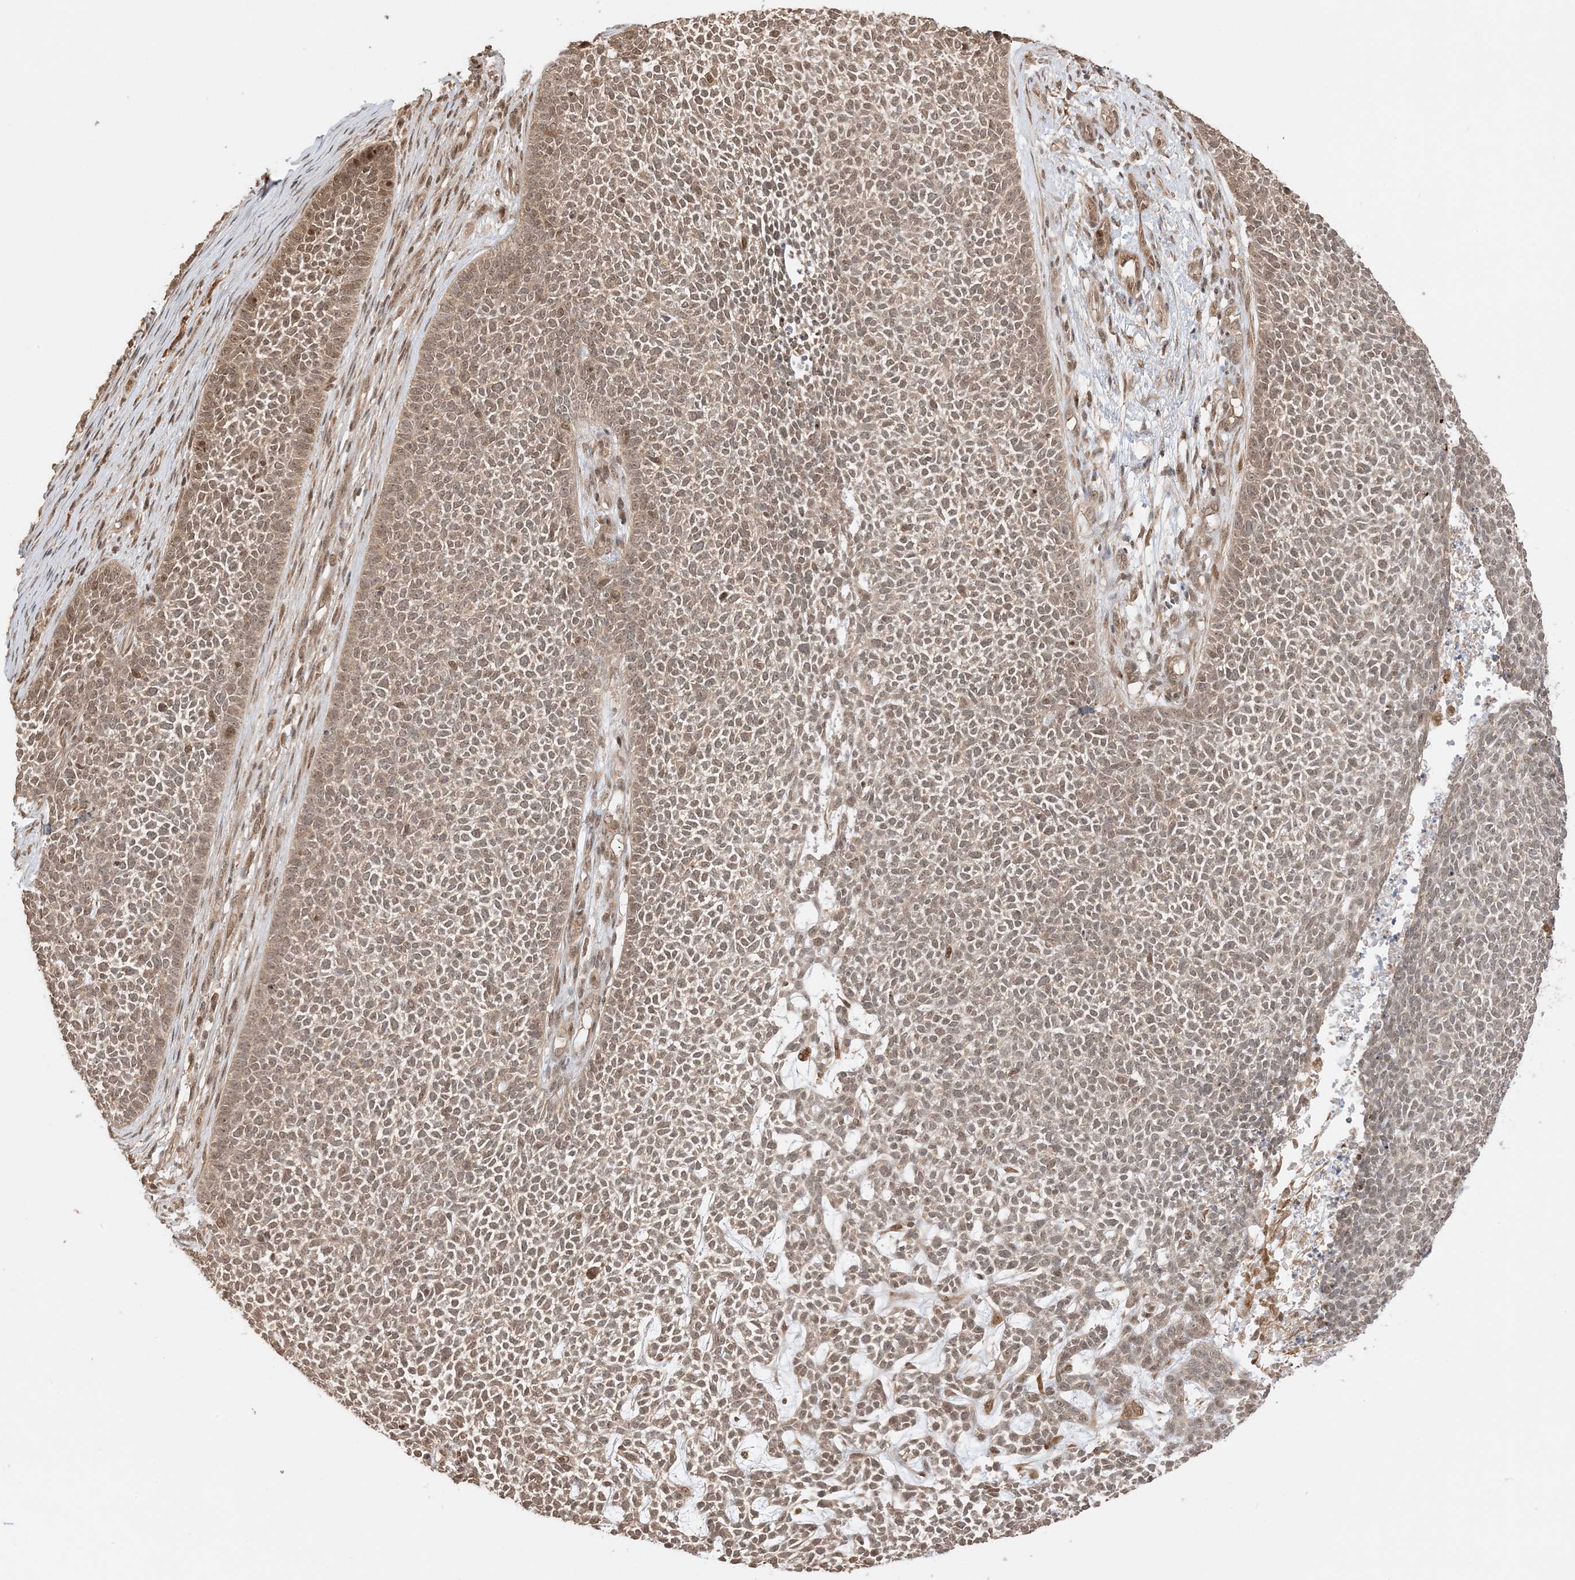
{"staining": {"intensity": "weak", "quantity": "25%-75%", "location": "nuclear"}, "tissue": "skin cancer", "cell_type": "Tumor cells", "image_type": "cancer", "snomed": [{"axis": "morphology", "description": "Basal cell carcinoma"}, {"axis": "topography", "description": "Skin"}], "caption": "The photomicrograph reveals staining of skin cancer, revealing weak nuclear protein staining (brown color) within tumor cells. (DAB = brown stain, brightfield microscopy at high magnification).", "gene": "ZBTB41", "patient": {"sex": "female", "age": 84}}